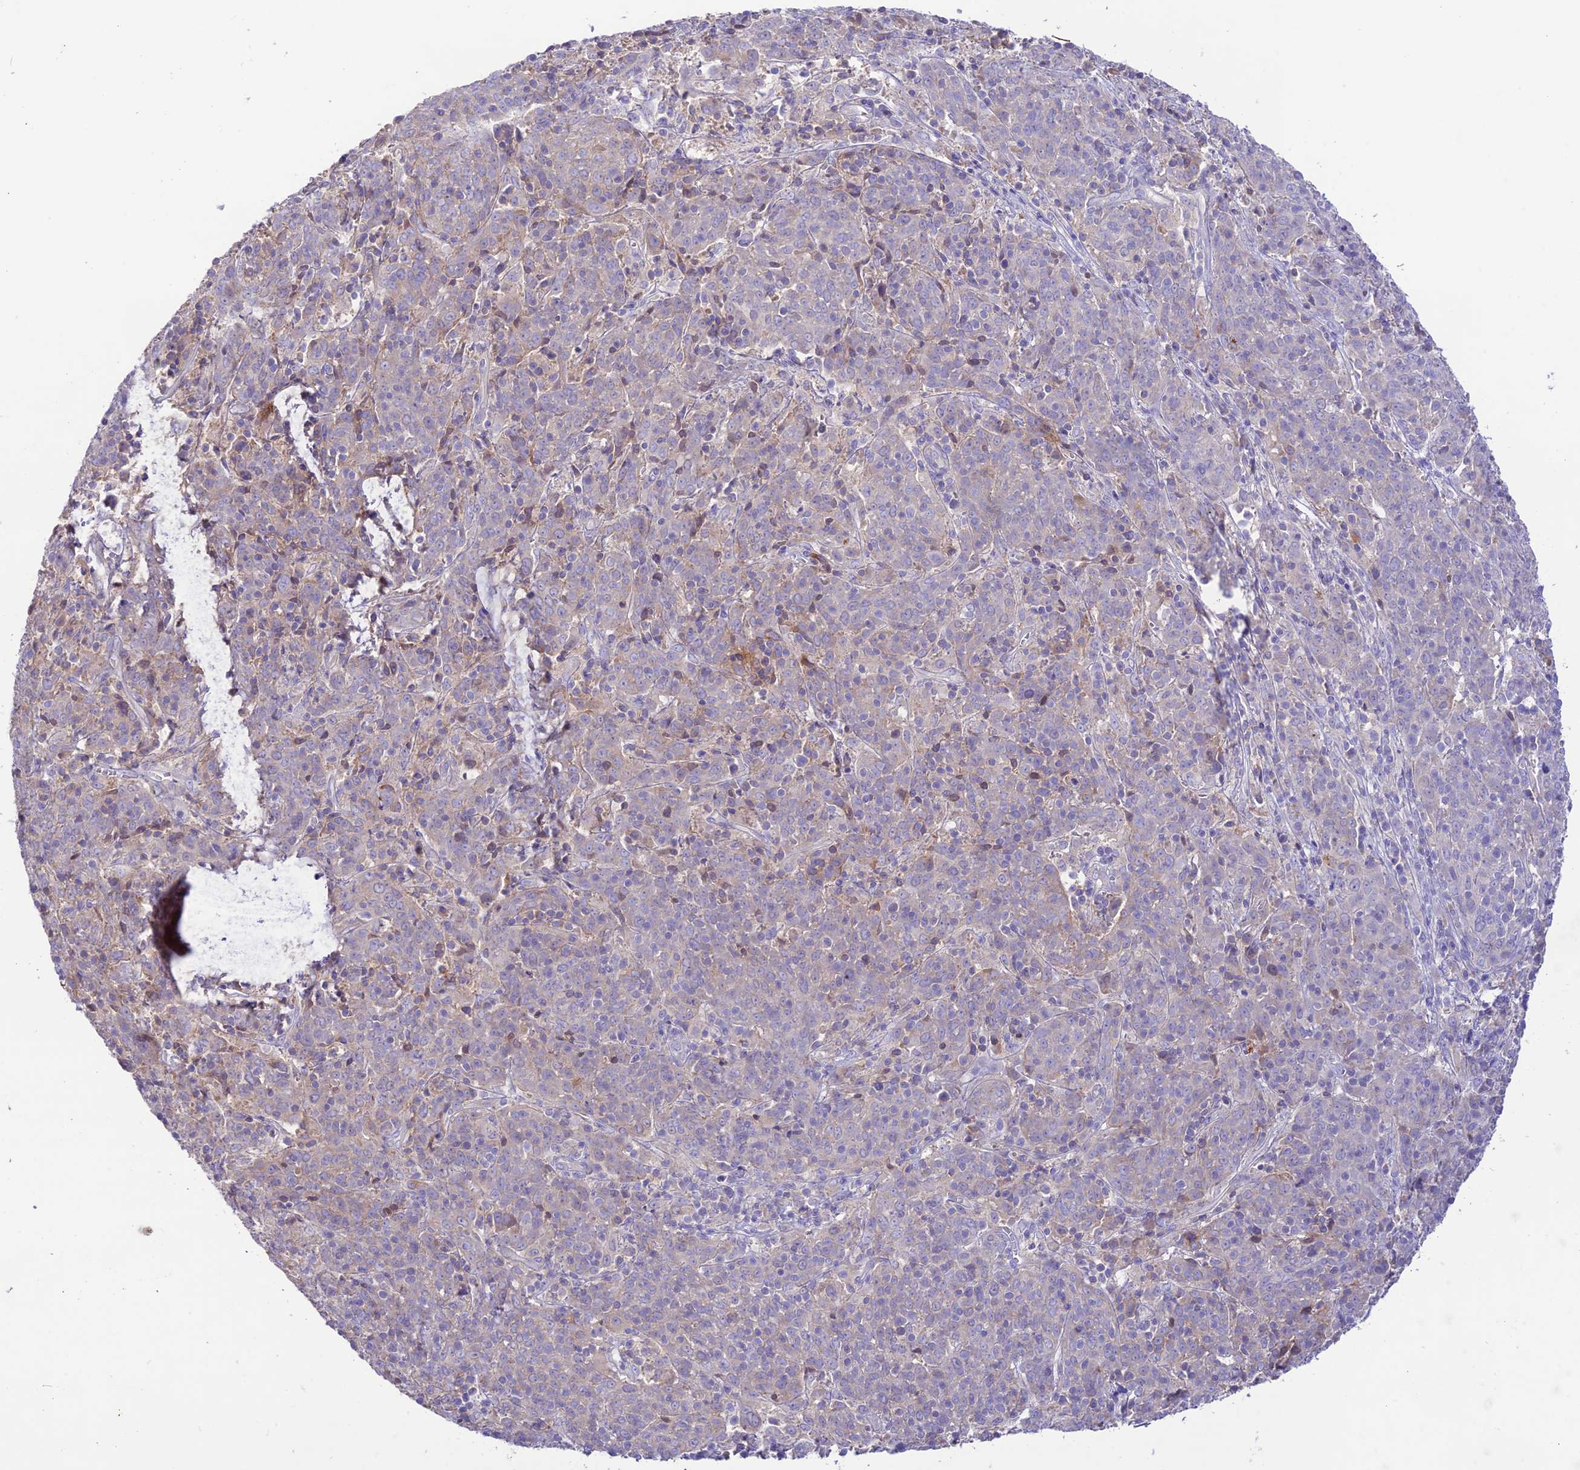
{"staining": {"intensity": "negative", "quantity": "none", "location": "none"}, "tissue": "cervical cancer", "cell_type": "Tumor cells", "image_type": "cancer", "snomed": [{"axis": "morphology", "description": "Squamous cell carcinoma, NOS"}, {"axis": "topography", "description": "Cervix"}], "caption": "DAB (3,3'-diaminobenzidine) immunohistochemical staining of cervical cancer (squamous cell carcinoma) displays no significant expression in tumor cells. (Stains: DAB (3,3'-diaminobenzidine) immunohistochemistry with hematoxylin counter stain, Microscopy: brightfield microscopy at high magnification).", "gene": "NLRP9", "patient": {"sex": "female", "age": 67}}